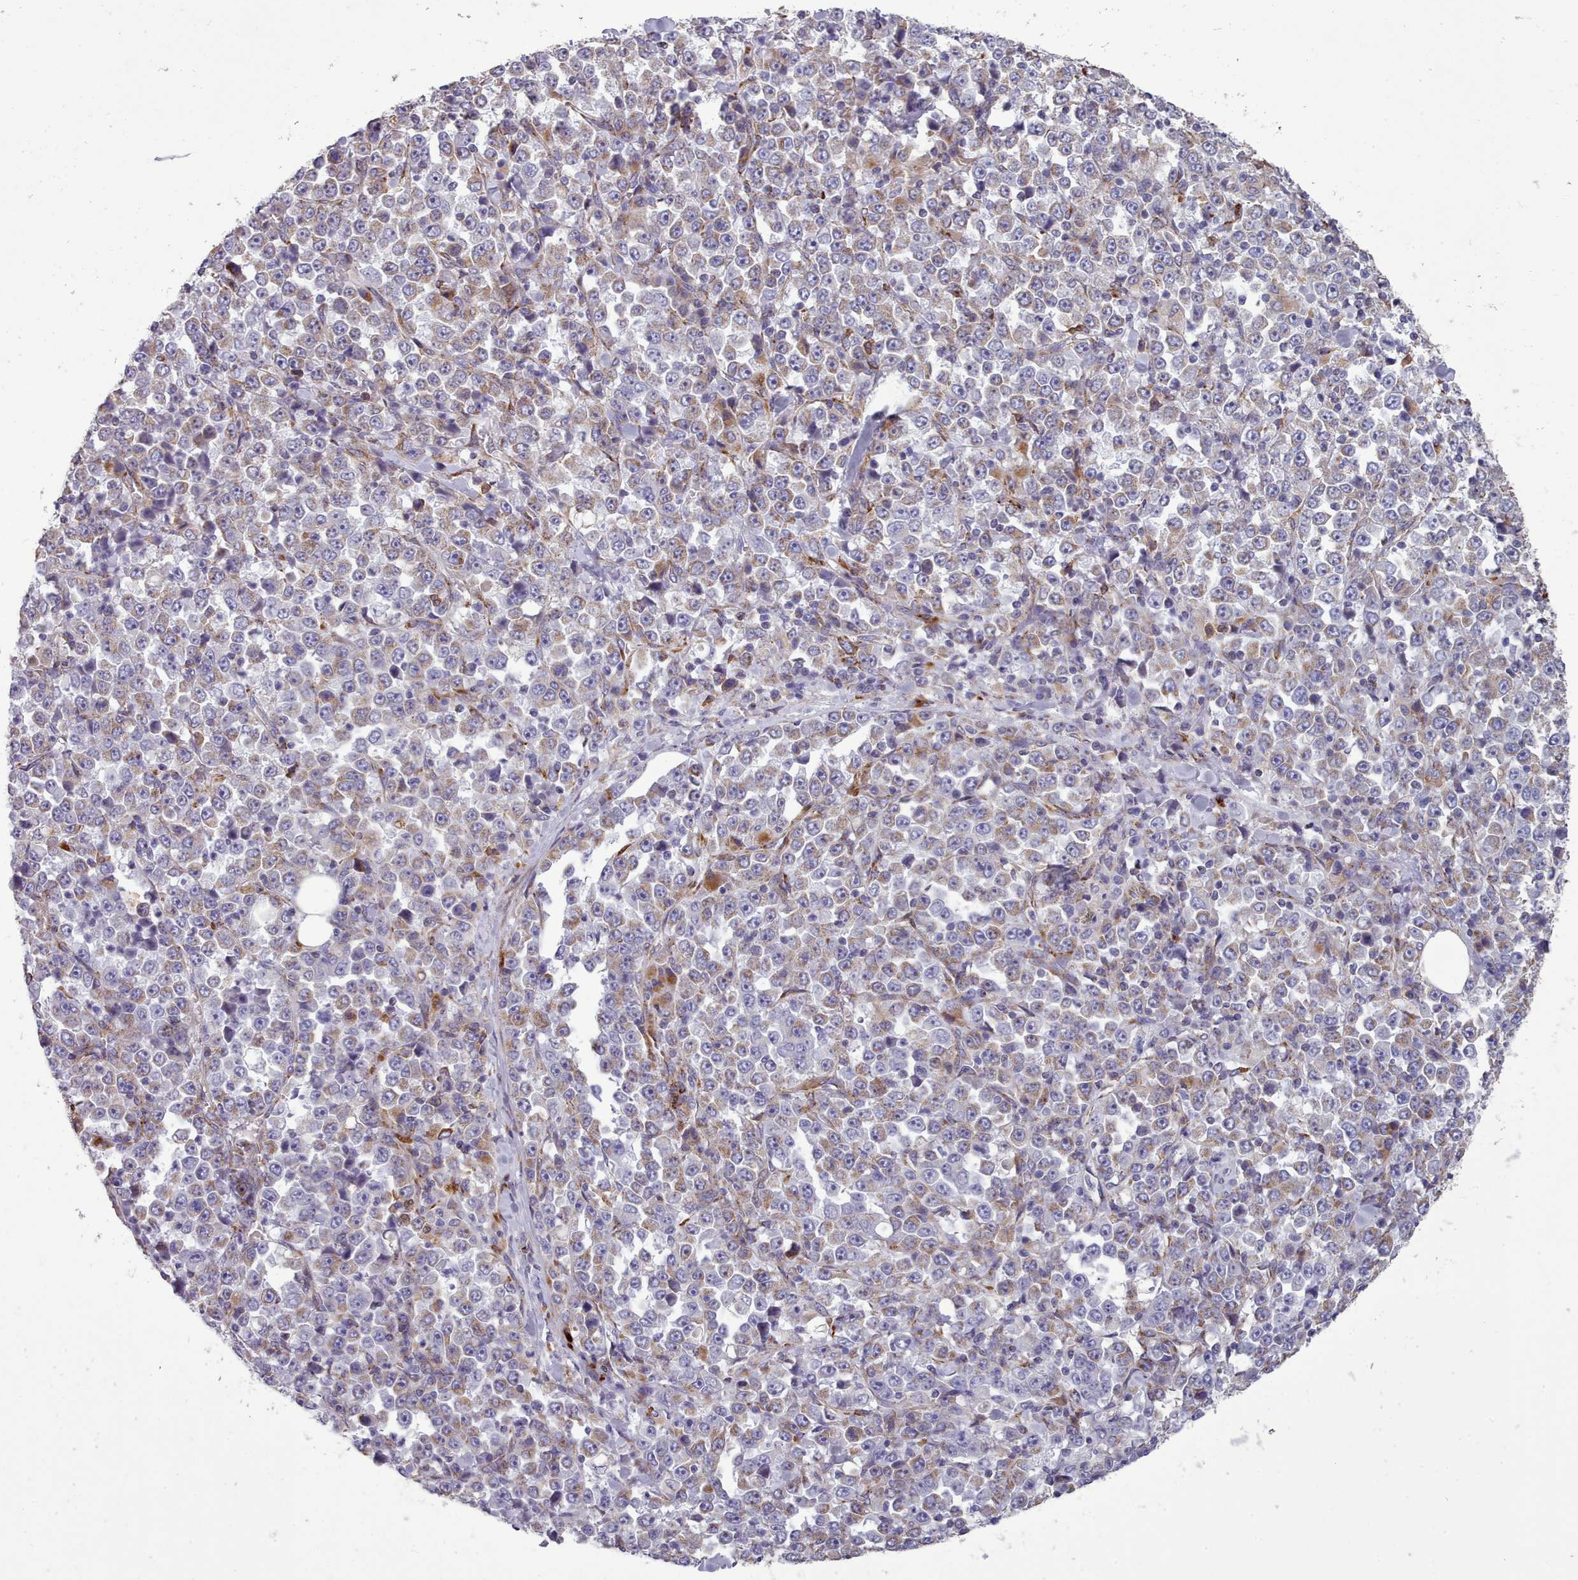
{"staining": {"intensity": "negative", "quantity": "none", "location": "none"}, "tissue": "stomach cancer", "cell_type": "Tumor cells", "image_type": "cancer", "snomed": [{"axis": "morphology", "description": "Normal tissue, NOS"}, {"axis": "morphology", "description": "Adenocarcinoma, NOS"}, {"axis": "topography", "description": "Stomach, upper"}, {"axis": "topography", "description": "Stomach"}], "caption": "Immunohistochemistry photomicrograph of neoplastic tissue: stomach adenocarcinoma stained with DAB (3,3'-diaminobenzidine) shows no significant protein positivity in tumor cells.", "gene": "FKBP10", "patient": {"sex": "male", "age": 59}}